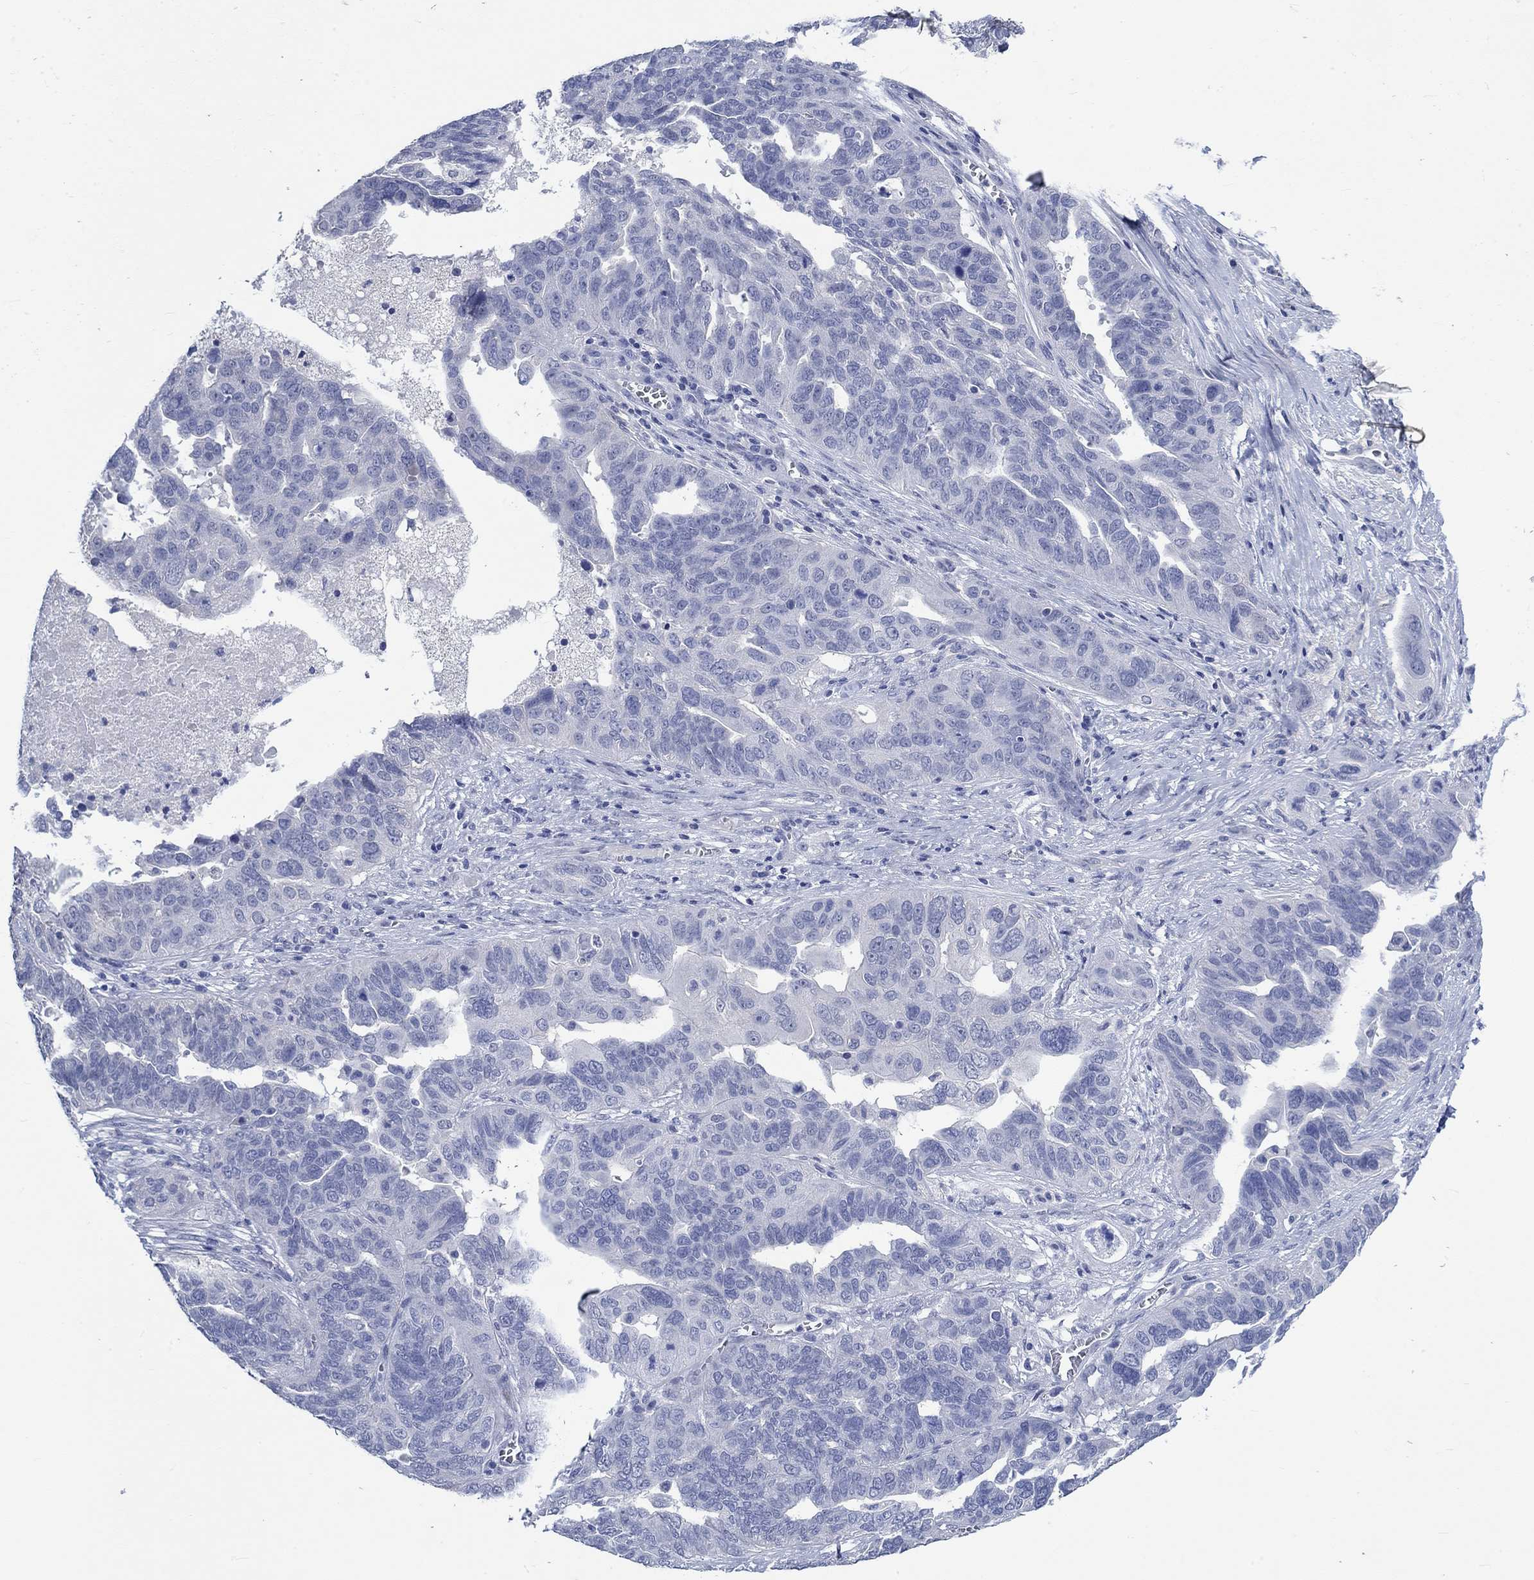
{"staining": {"intensity": "negative", "quantity": "none", "location": "none"}, "tissue": "ovarian cancer", "cell_type": "Tumor cells", "image_type": "cancer", "snomed": [{"axis": "morphology", "description": "Carcinoma, endometroid"}, {"axis": "topography", "description": "Soft tissue"}, {"axis": "topography", "description": "Ovary"}], "caption": "Immunohistochemistry (IHC) of human ovarian endometroid carcinoma displays no staining in tumor cells. Brightfield microscopy of IHC stained with DAB (brown) and hematoxylin (blue), captured at high magnification.", "gene": "C4orf47", "patient": {"sex": "female", "age": 52}}